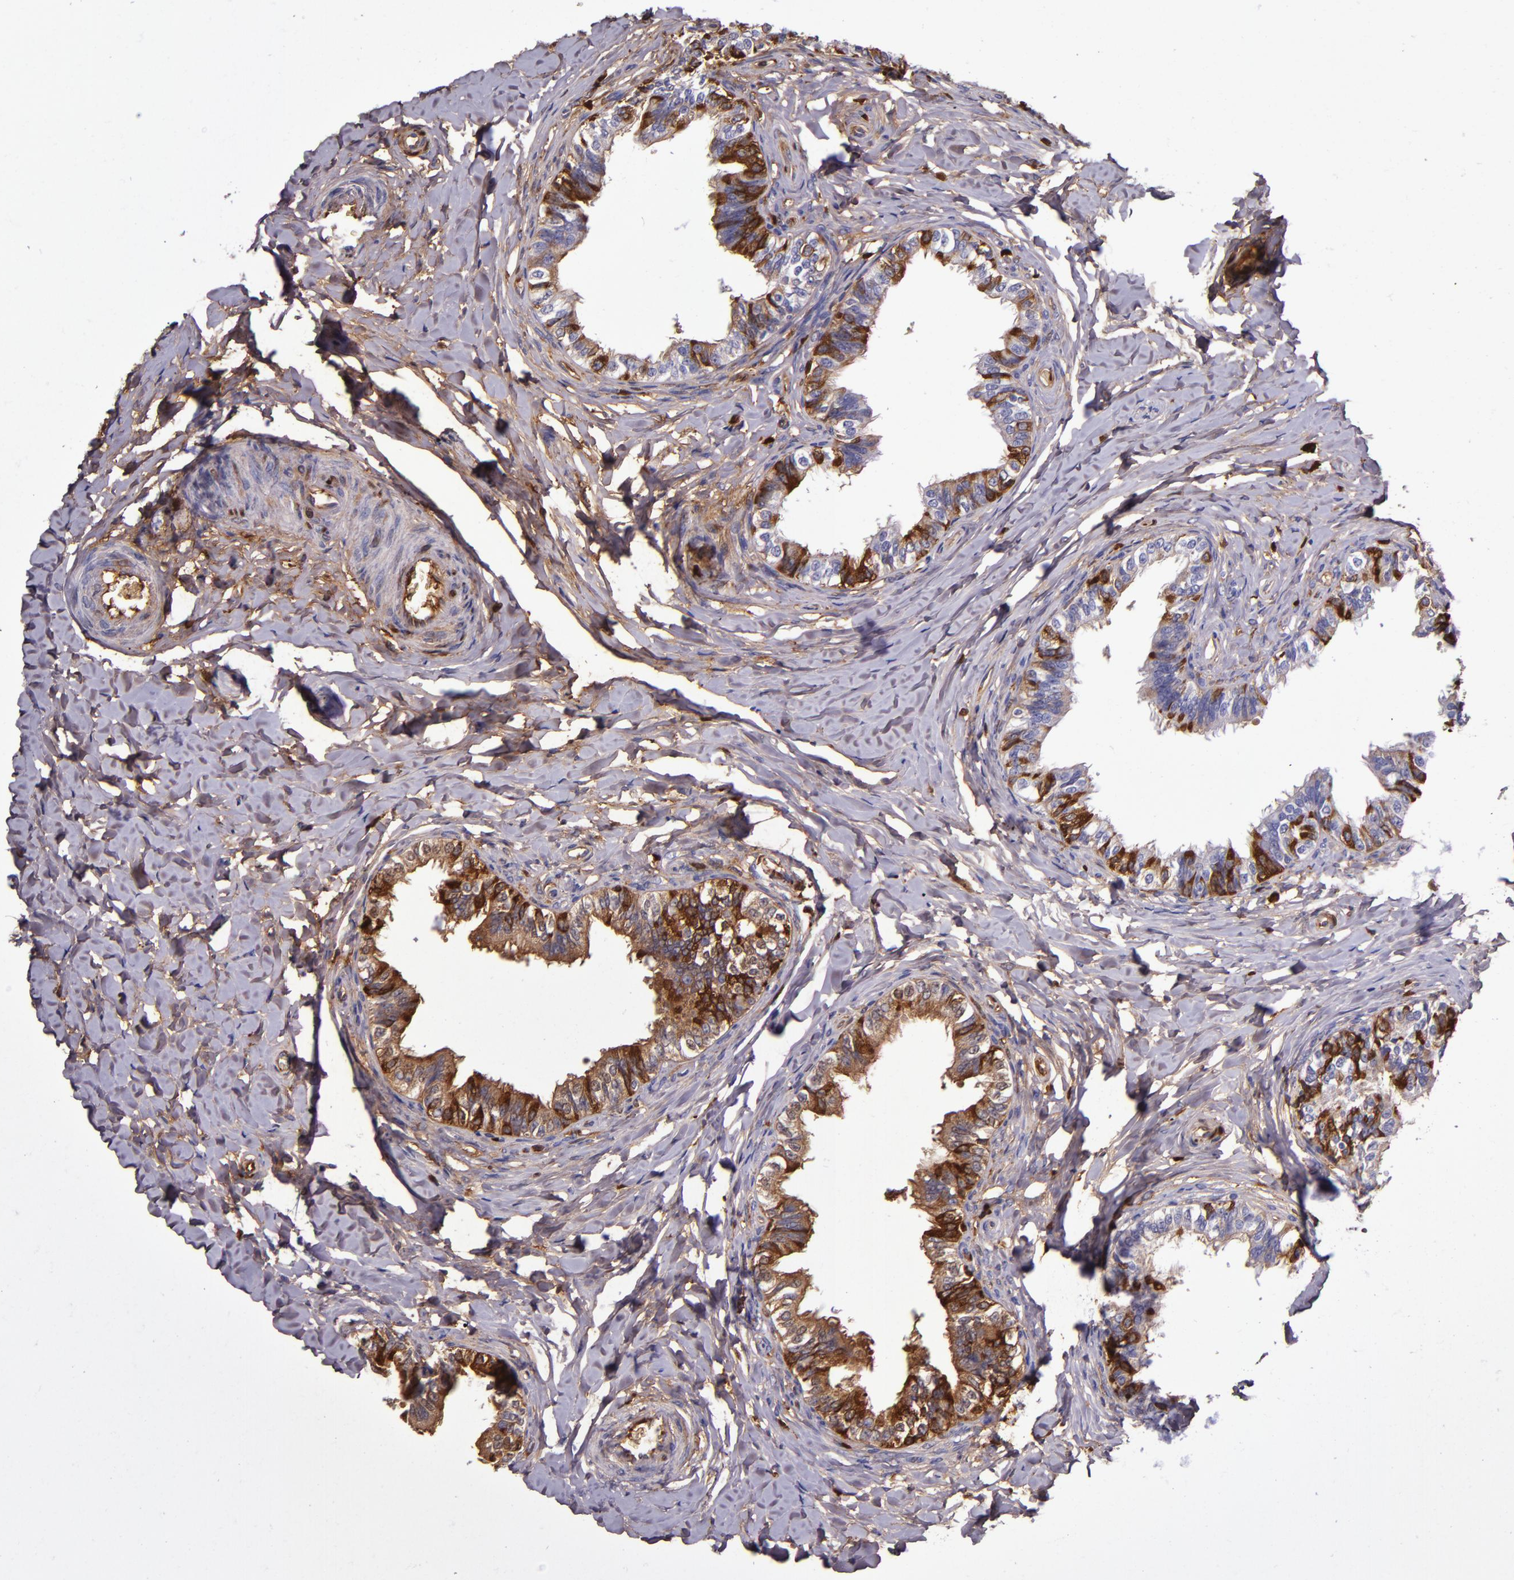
{"staining": {"intensity": "moderate", "quantity": ">75%", "location": "cytoplasmic/membranous"}, "tissue": "epididymis", "cell_type": "Glandular cells", "image_type": "normal", "snomed": [{"axis": "morphology", "description": "Normal tissue, NOS"}, {"axis": "topography", "description": "Soft tissue"}, {"axis": "topography", "description": "Epididymis"}], "caption": "This histopathology image demonstrates unremarkable epididymis stained with immunohistochemistry (IHC) to label a protein in brown. The cytoplasmic/membranous of glandular cells show moderate positivity for the protein. Nuclei are counter-stained blue.", "gene": "CLEC3B", "patient": {"sex": "male", "age": 26}}